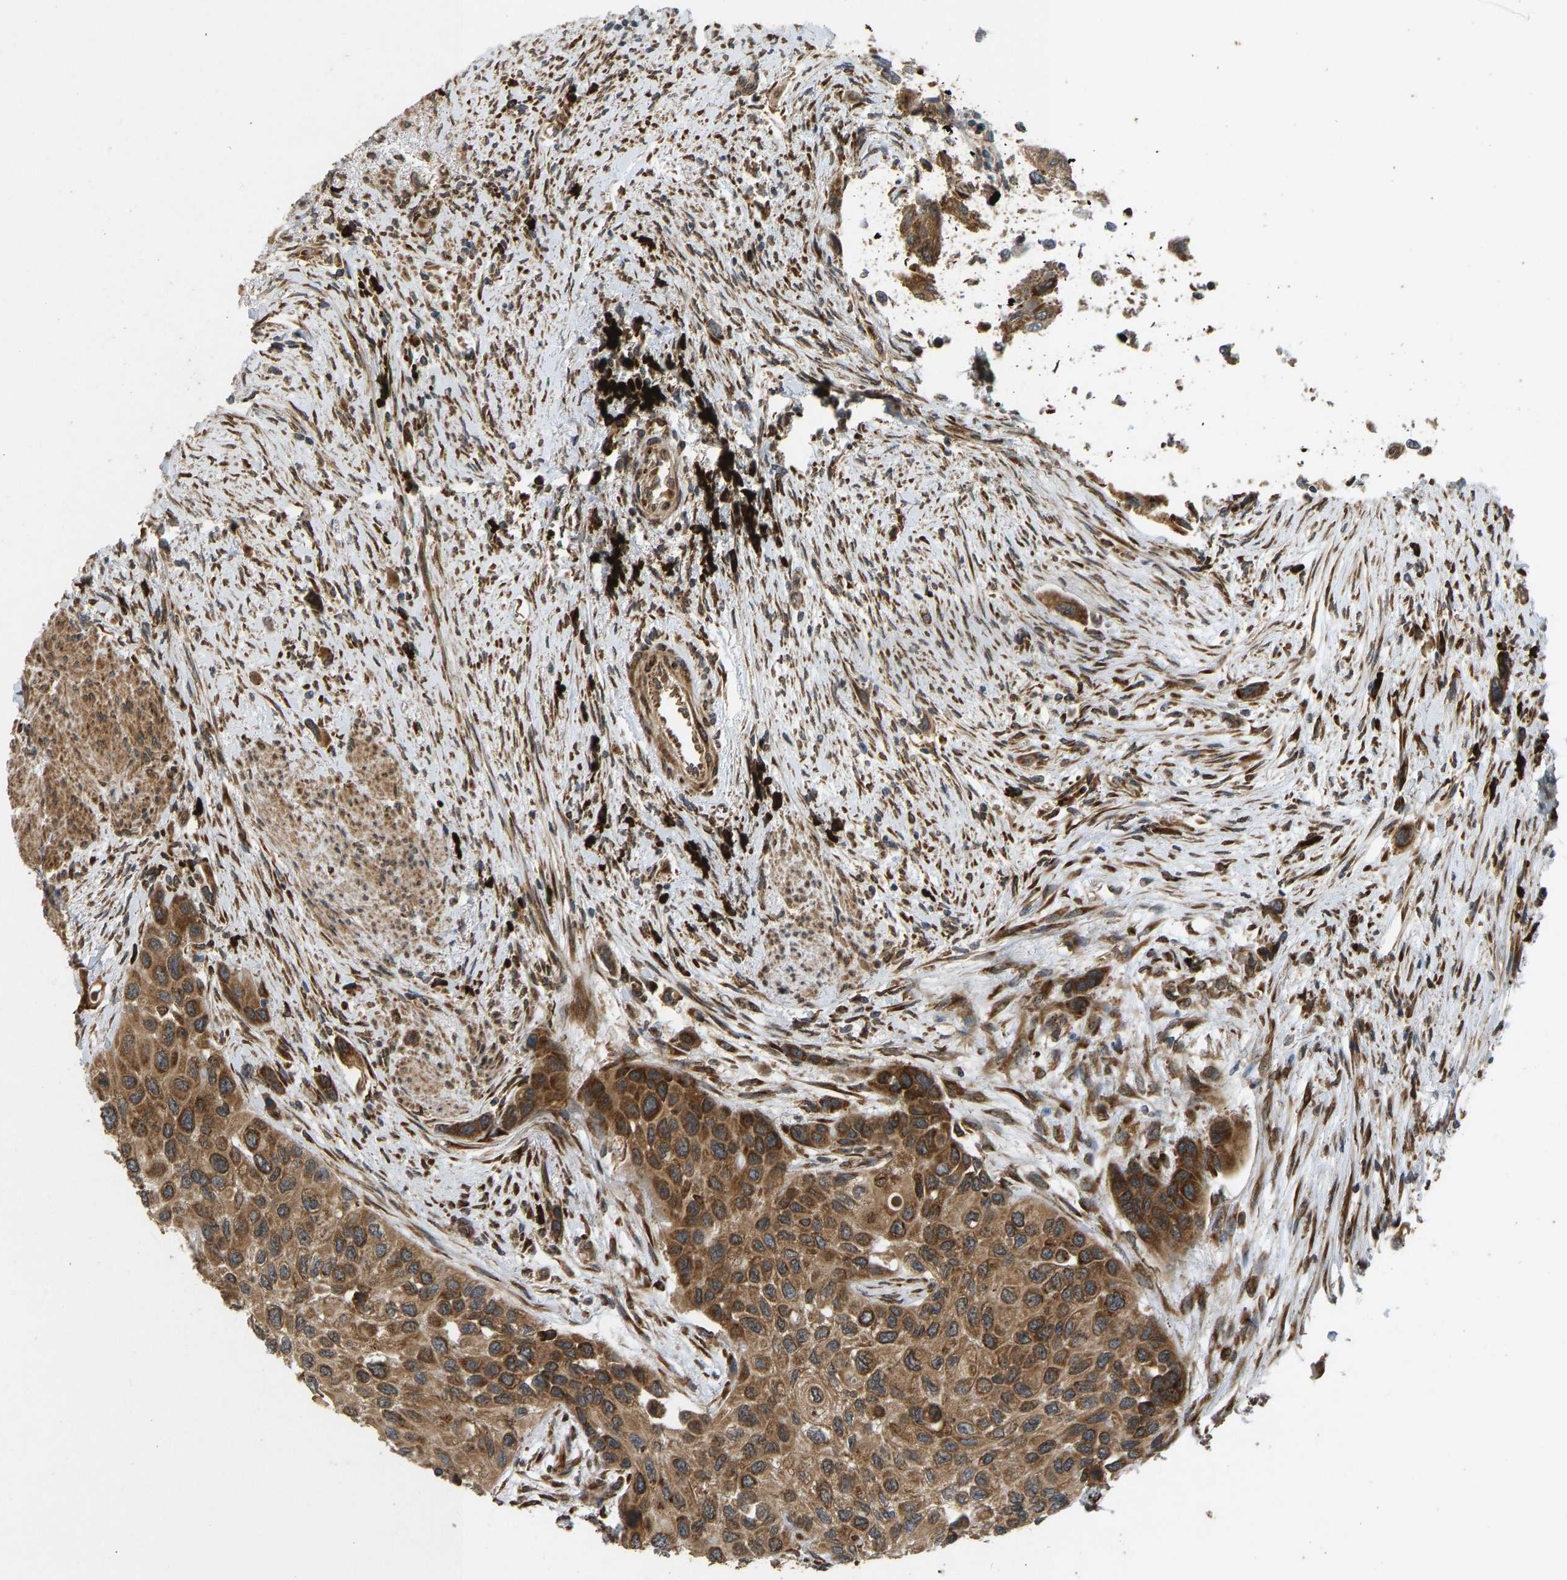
{"staining": {"intensity": "moderate", "quantity": ">75%", "location": "cytoplasmic/membranous"}, "tissue": "urothelial cancer", "cell_type": "Tumor cells", "image_type": "cancer", "snomed": [{"axis": "morphology", "description": "Urothelial carcinoma, High grade"}, {"axis": "topography", "description": "Urinary bladder"}], "caption": "Urothelial cancer stained with DAB (3,3'-diaminobenzidine) immunohistochemistry exhibits medium levels of moderate cytoplasmic/membranous positivity in about >75% of tumor cells.", "gene": "RPN2", "patient": {"sex": "female", "age": 56}}